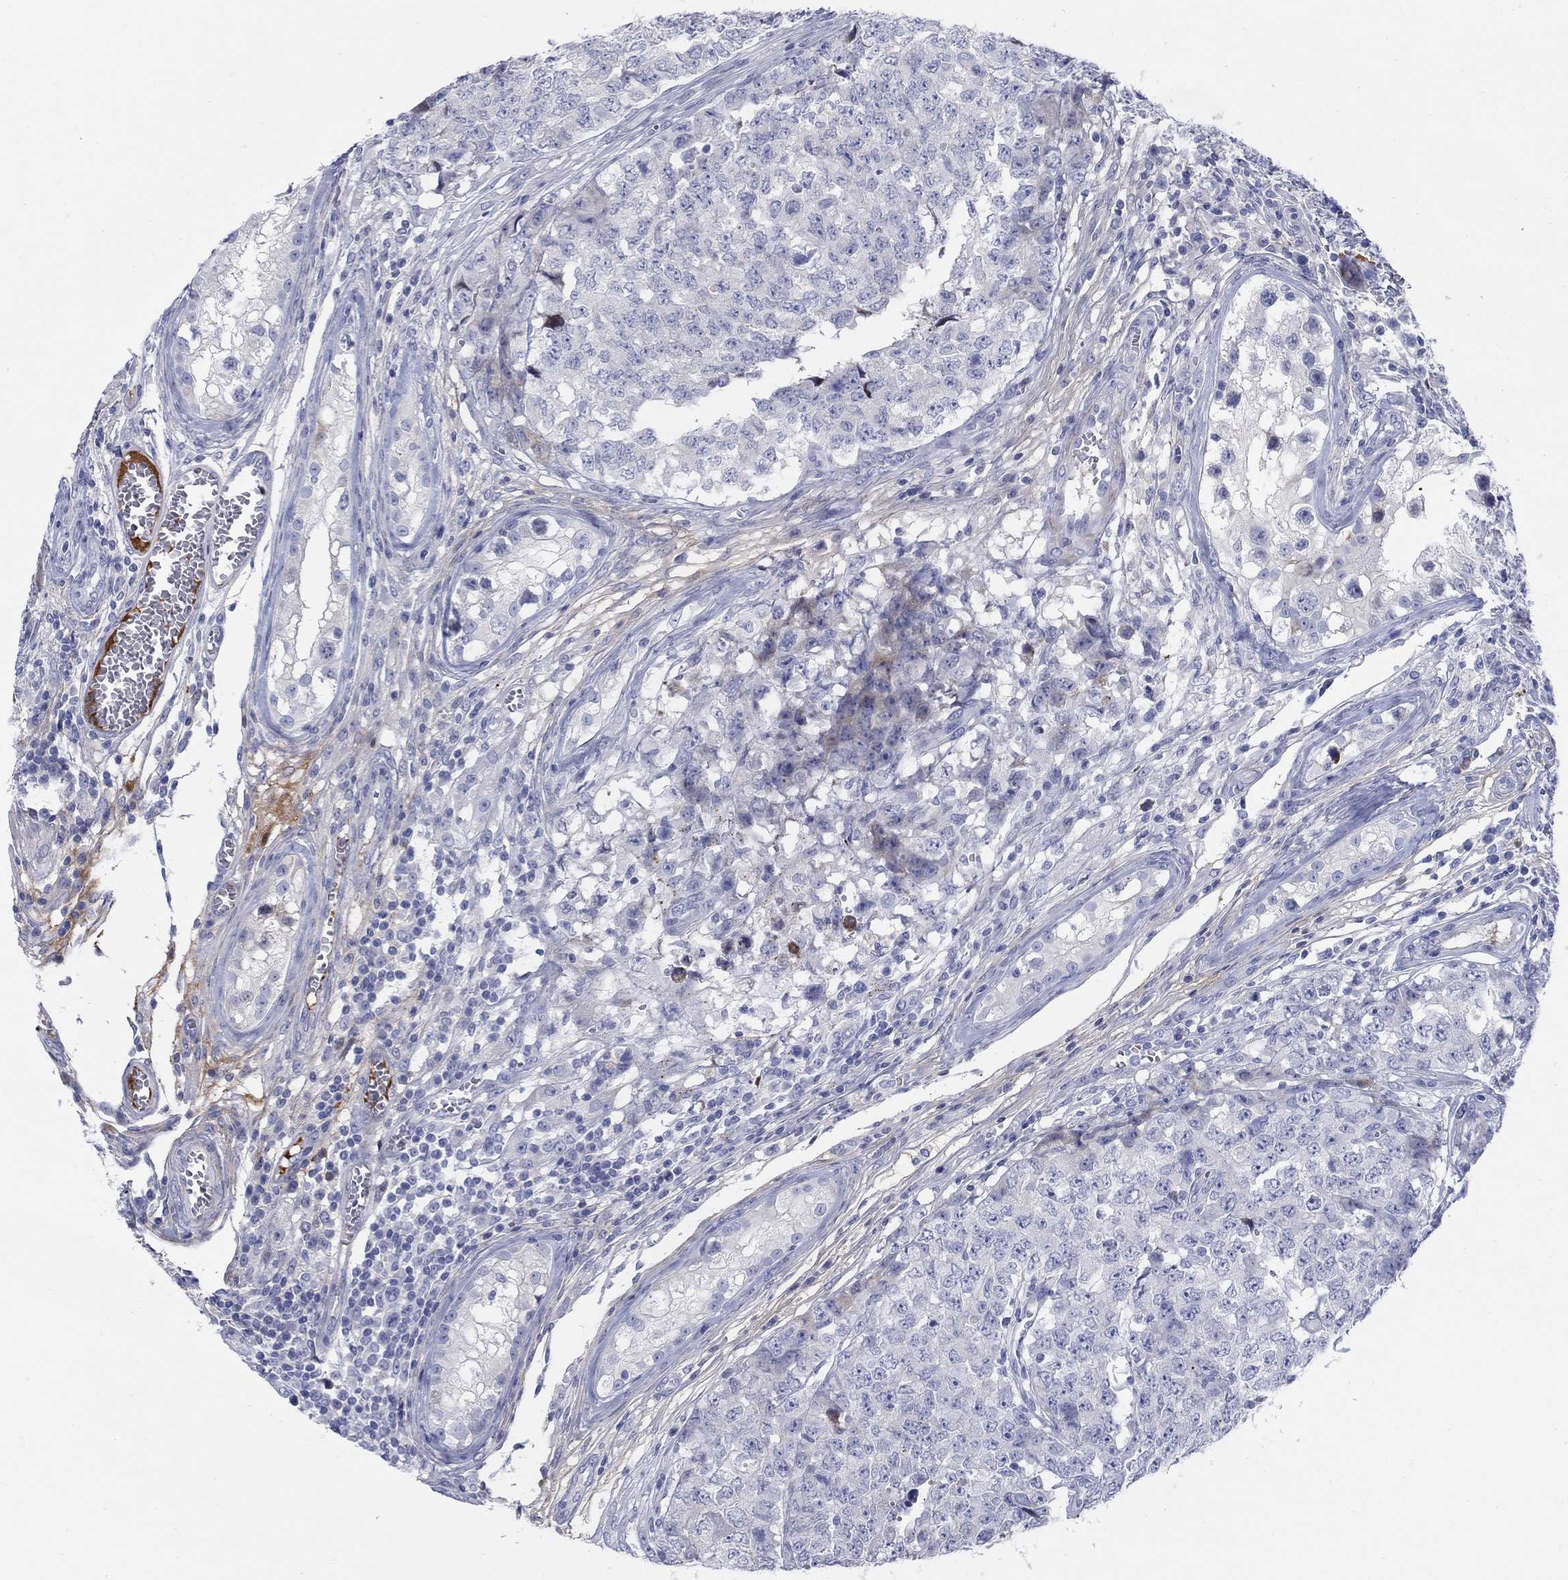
{"staining": {"intensity": "negative", "quantity": "none", "location": "none"}, "tissue": "testis cancer", "cell_type": "Tumor cells", "image_type": "cancer", "snomed": [{"axis": "morphology", "description": "Carcinoma, Embryonal, NOS"}, {"axis": "topography", "description": "Testis"}], "caption": "Tumor cells show no significant expression in testis cancer.", "gene": "HEATR4", "patient": {"sex": "male", "age": 23}}